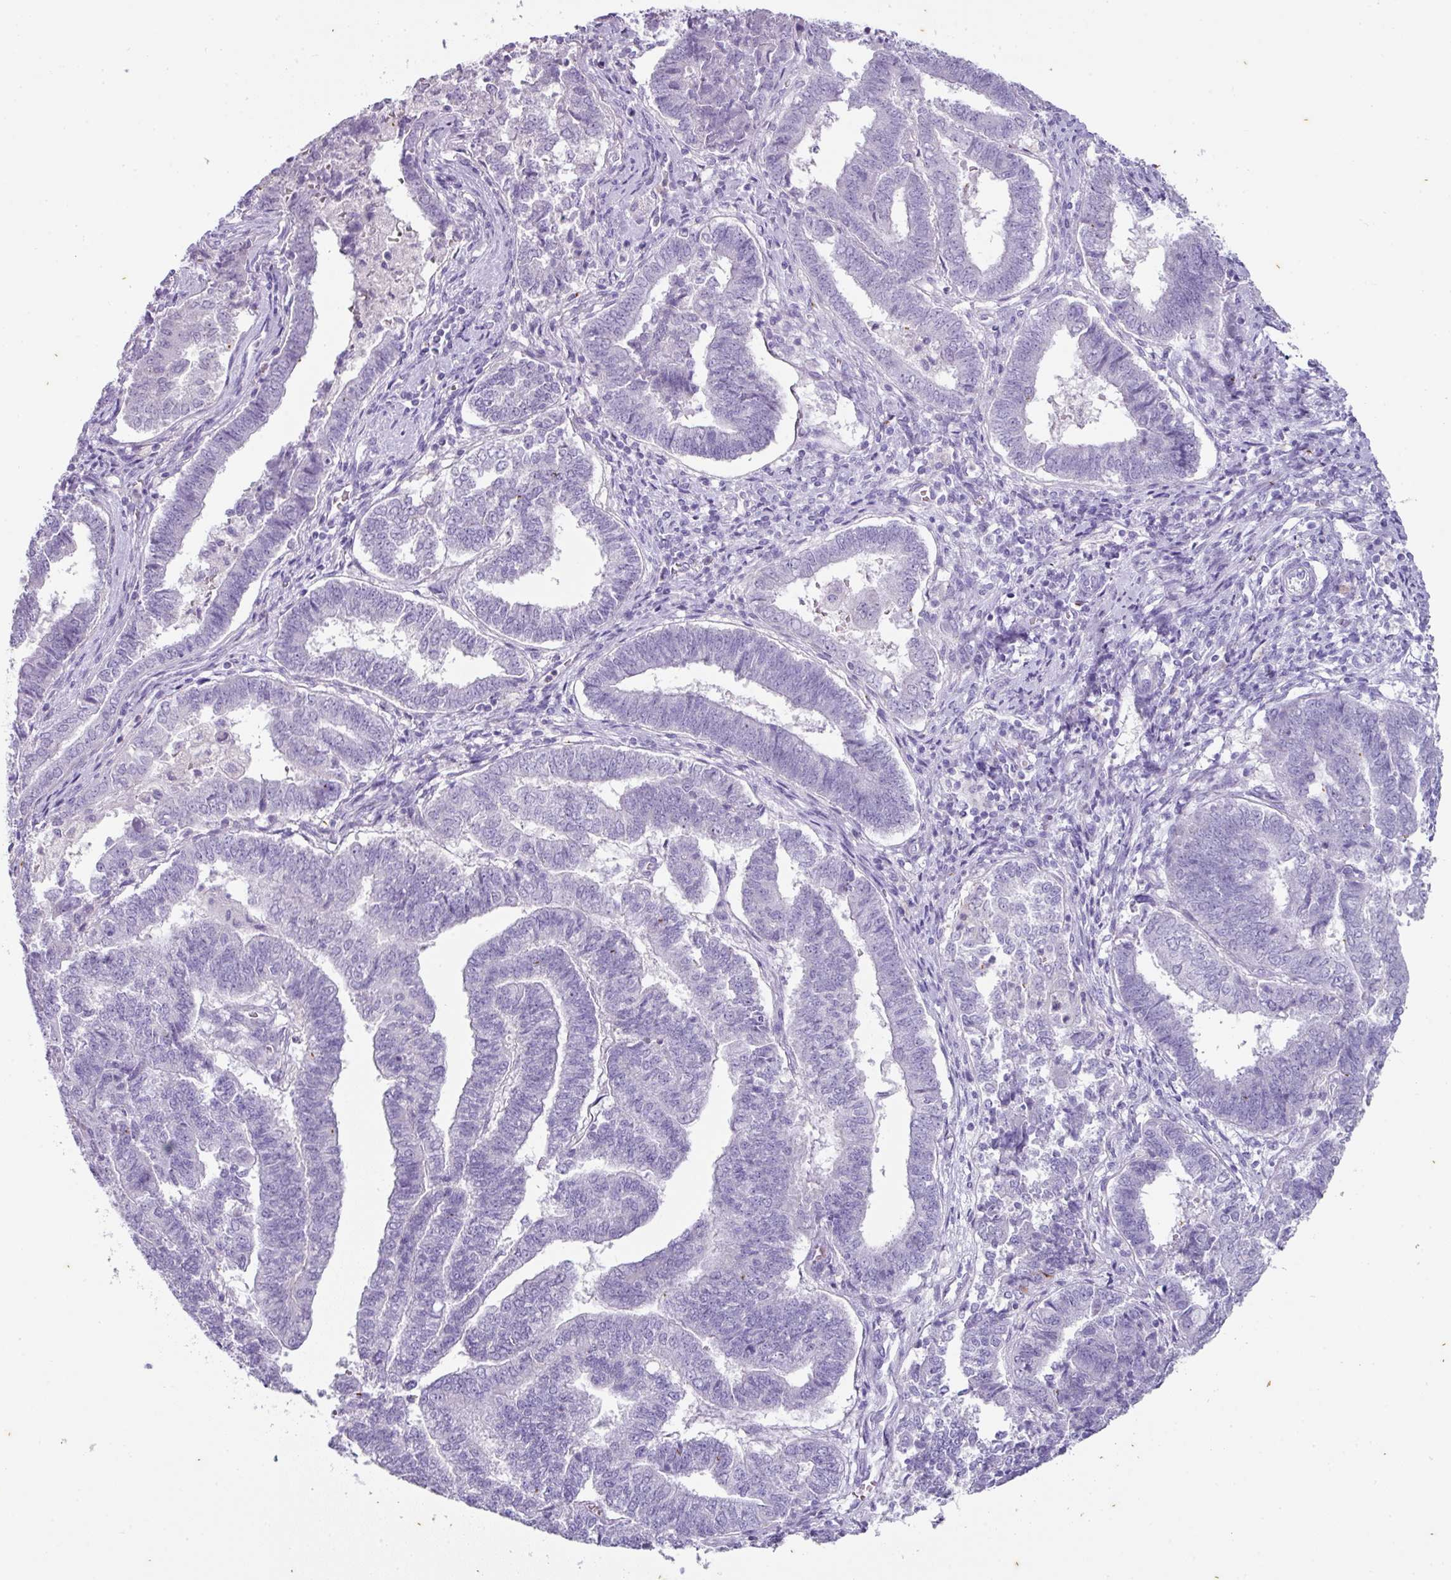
{"staining": {"intensity": "negative", "quantity": "none", "location": "none"}, "tissue": "endometrial cancer", "cell_type": "Tumor cells", "image_type": "cancer", "snomed": [{"axis": "morphology", "description": "Adenocarcinoma, NOS"}, {"axis": "topography", "description": "Endometrium"}], "caption": "IHC photomicrograph of human endometrial adenocarcinoma stained for a protein (brown), which exhibits no expression in tumor cells. (DAB immunohistochemistry (IHC) visualized using brightfield microscopy, high magnification).", "gene": "OR52N1", "patient": {"sex": "female", "age": 72}}